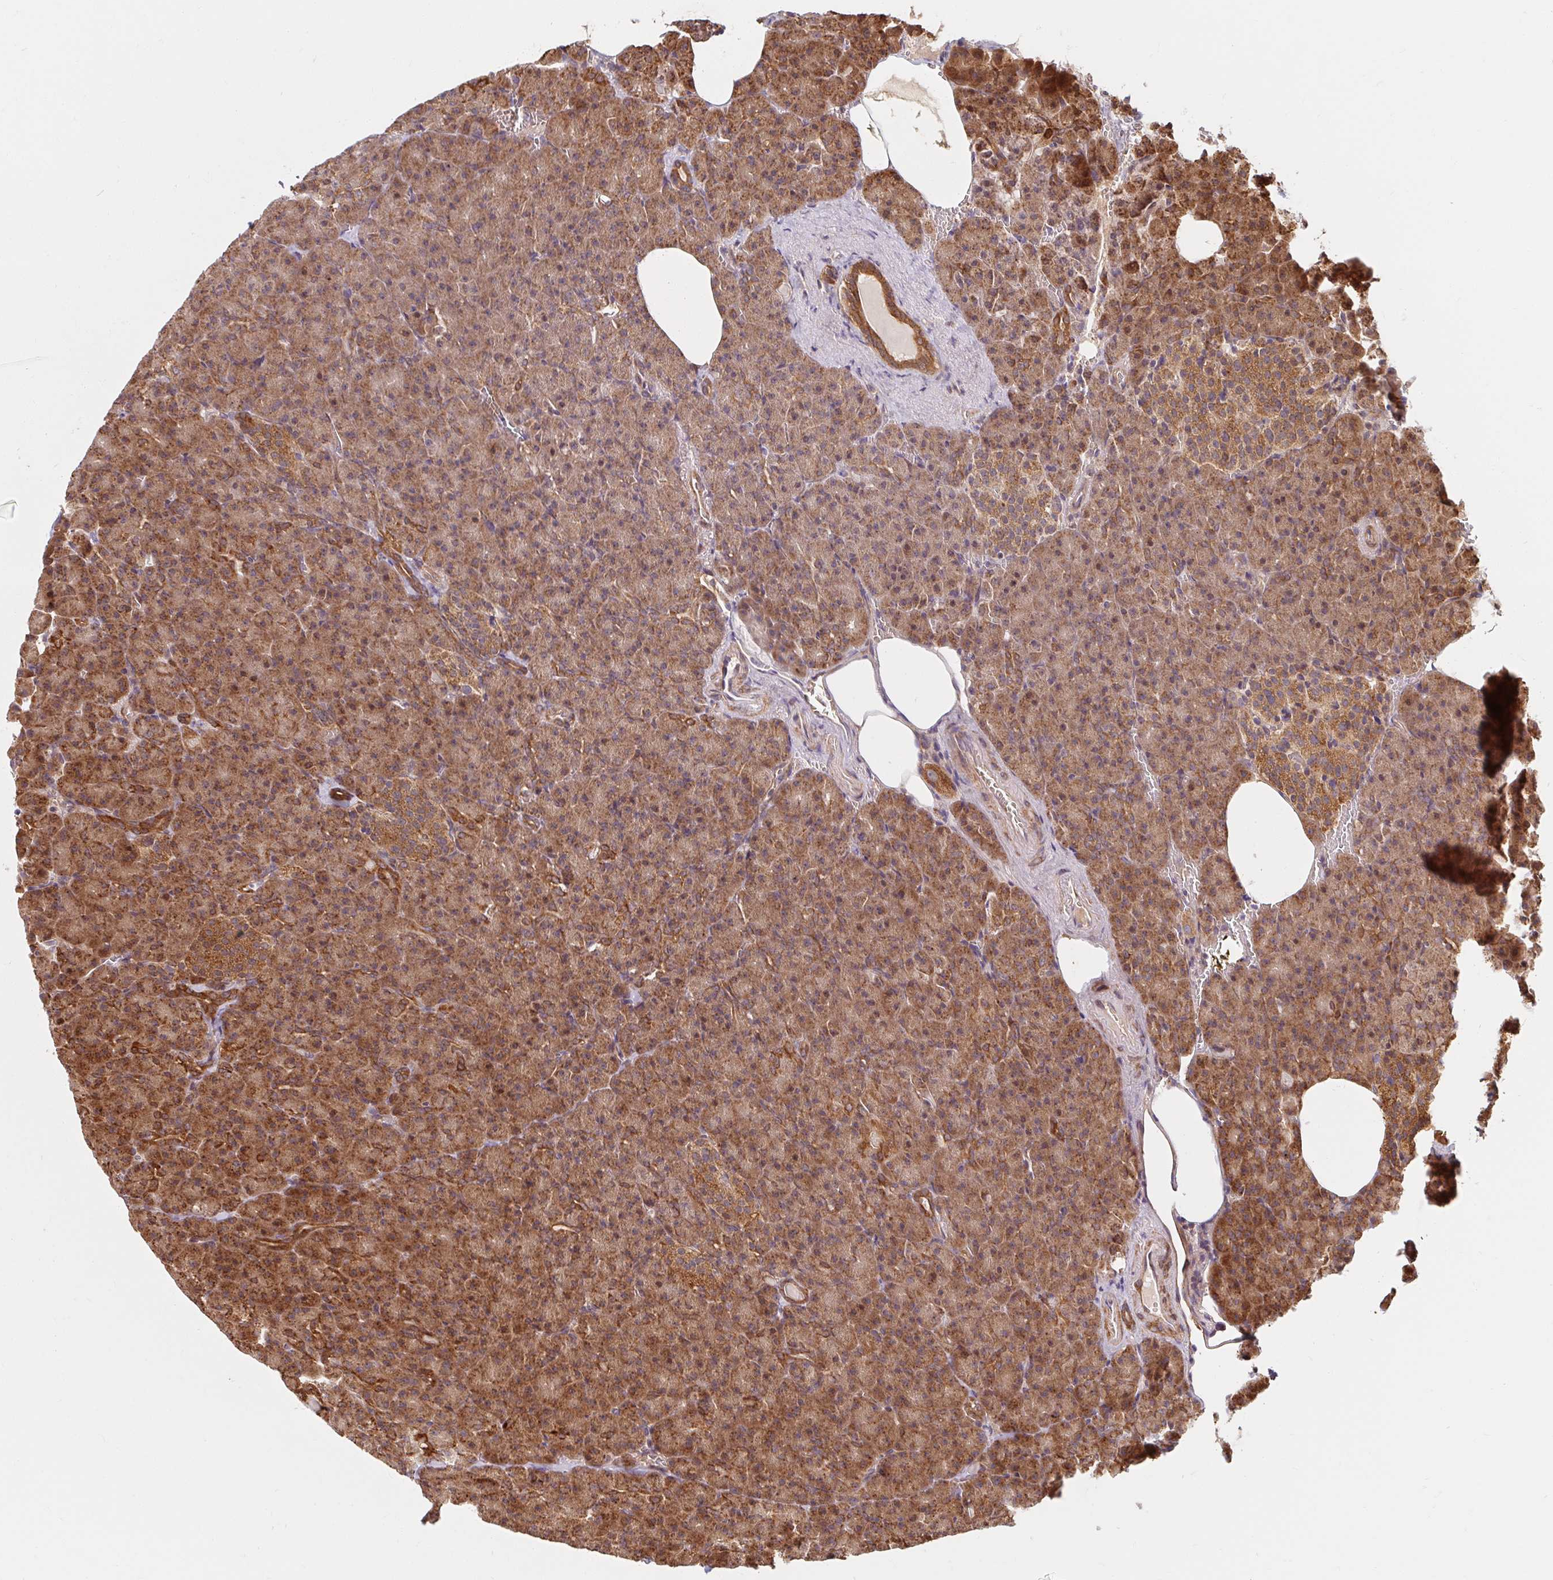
{"staining": {"intensity": "moderate", "quantity": ">75%", "location": "cytoplasmic/membranous"}, "tissue": "pancreas", "cell_type": "Exocrine glandular cells", "image_type": "normal", "snomed": [{"axis": "morphology", "description": "Normal tissue, NOS"}, {"axis": "topography", "description": "Pancreas"}], "caption": "Protein analysis of unremarkable pancreas demonstrates moderate cytoplasmic/membranous expression in about >75% of exocrine glandular cells.", "gene": "BTF3", "patient": {"sex": "female", "age": 74}}